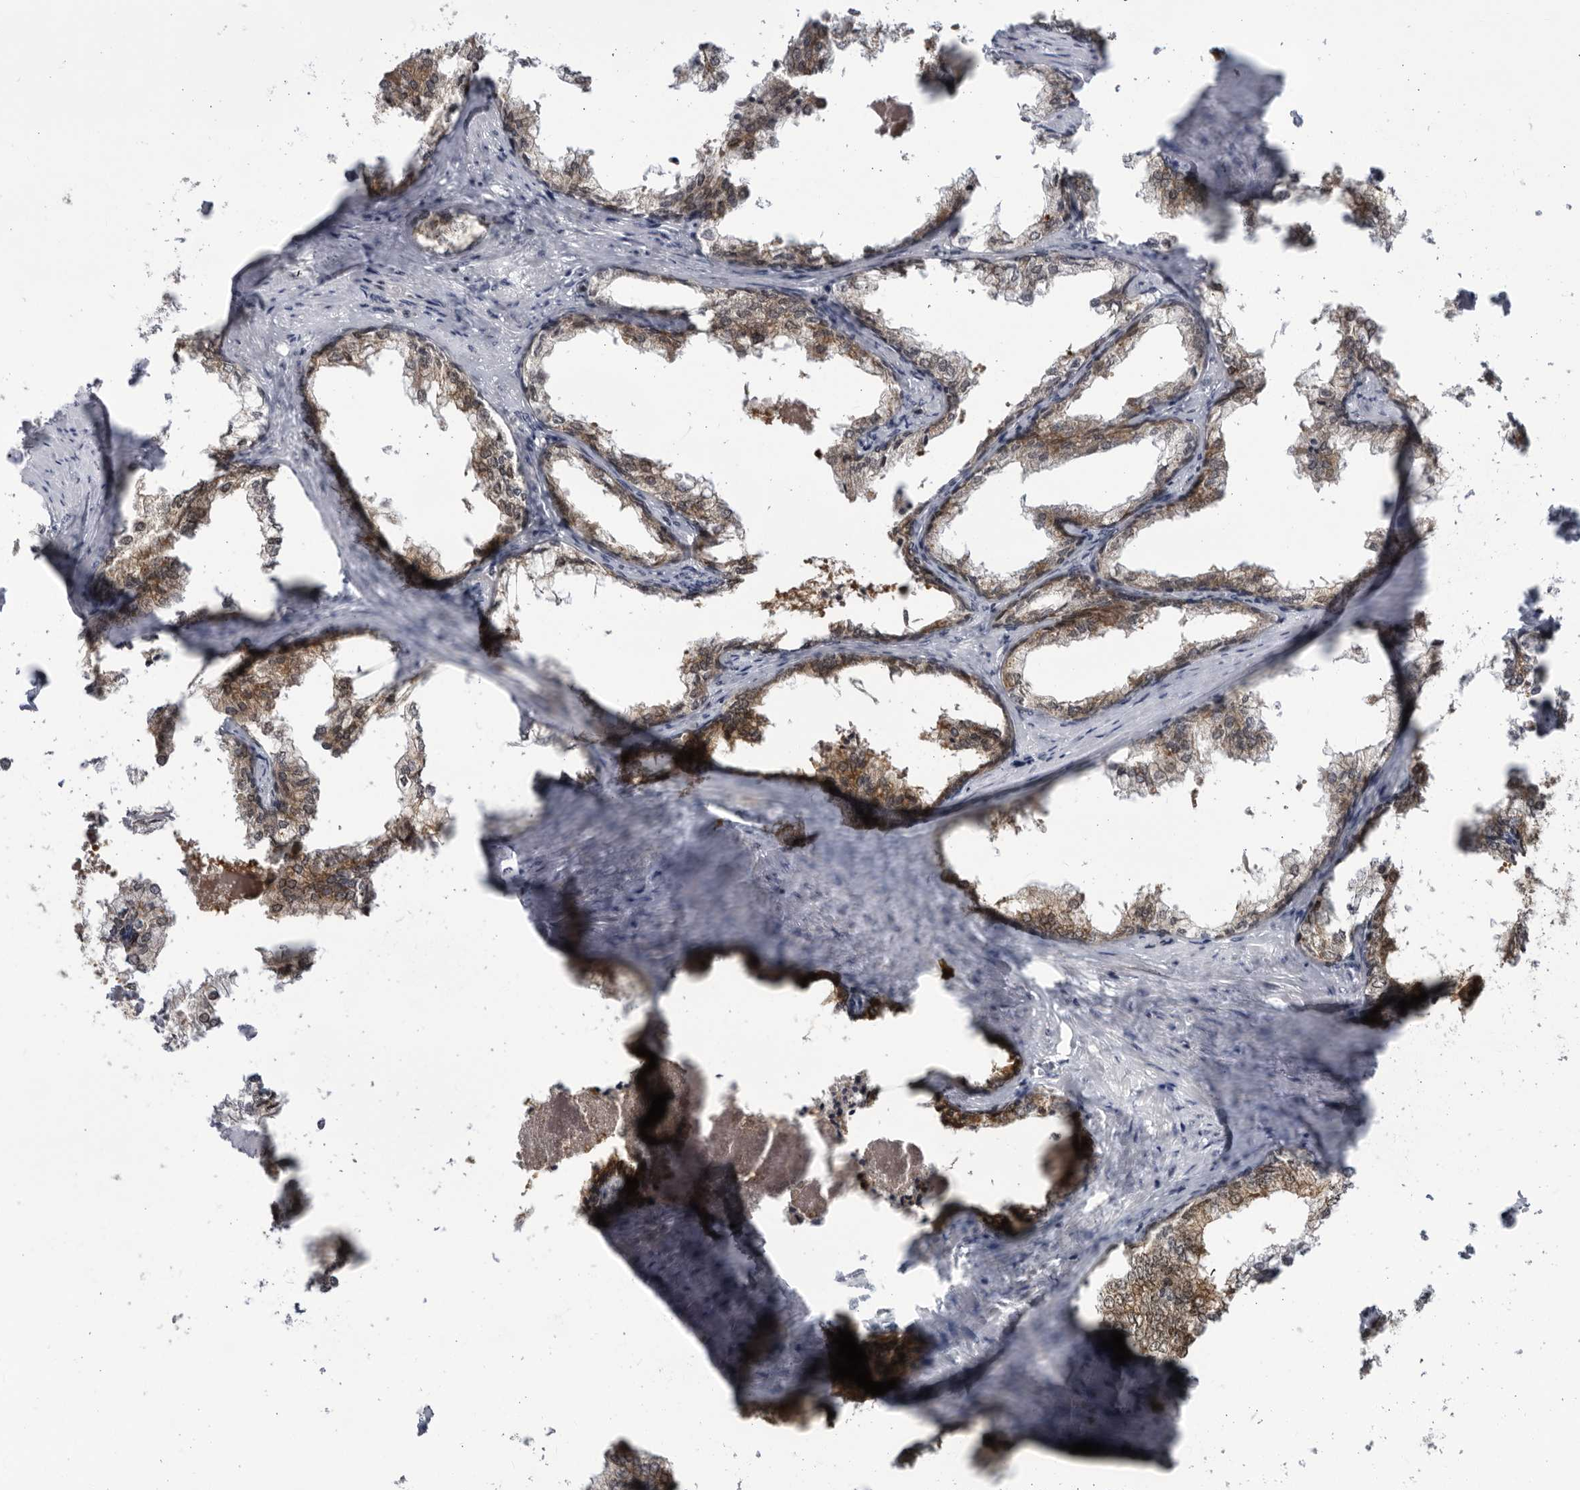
{"staining": {"intensity": "moderate", "quantity": ">75%", "location": "cytoplasmic/membranous,nuclear"}, "tissue": "prostate cancer", "cell_type": "Tumor cells", "image_type": "cancer", "snomed": [{"axis": "morphology", "description": "Adenocarcinoma, High grade"}, {"axis": "topography", "description": "Prostate"}], "caption": "A photomicrograph of prostate high-grade adenocarcinoma stained for a protein reveals moderate cytoplasmic/membranous and nuclear brown staining in tumor cells. (DAB (3,3'-diaminobenzidine) = brown stain, brightfield microscopy at high magnification).", "gene": "ITGB3BP", "patient": {"sex": "male", "age": 58}}